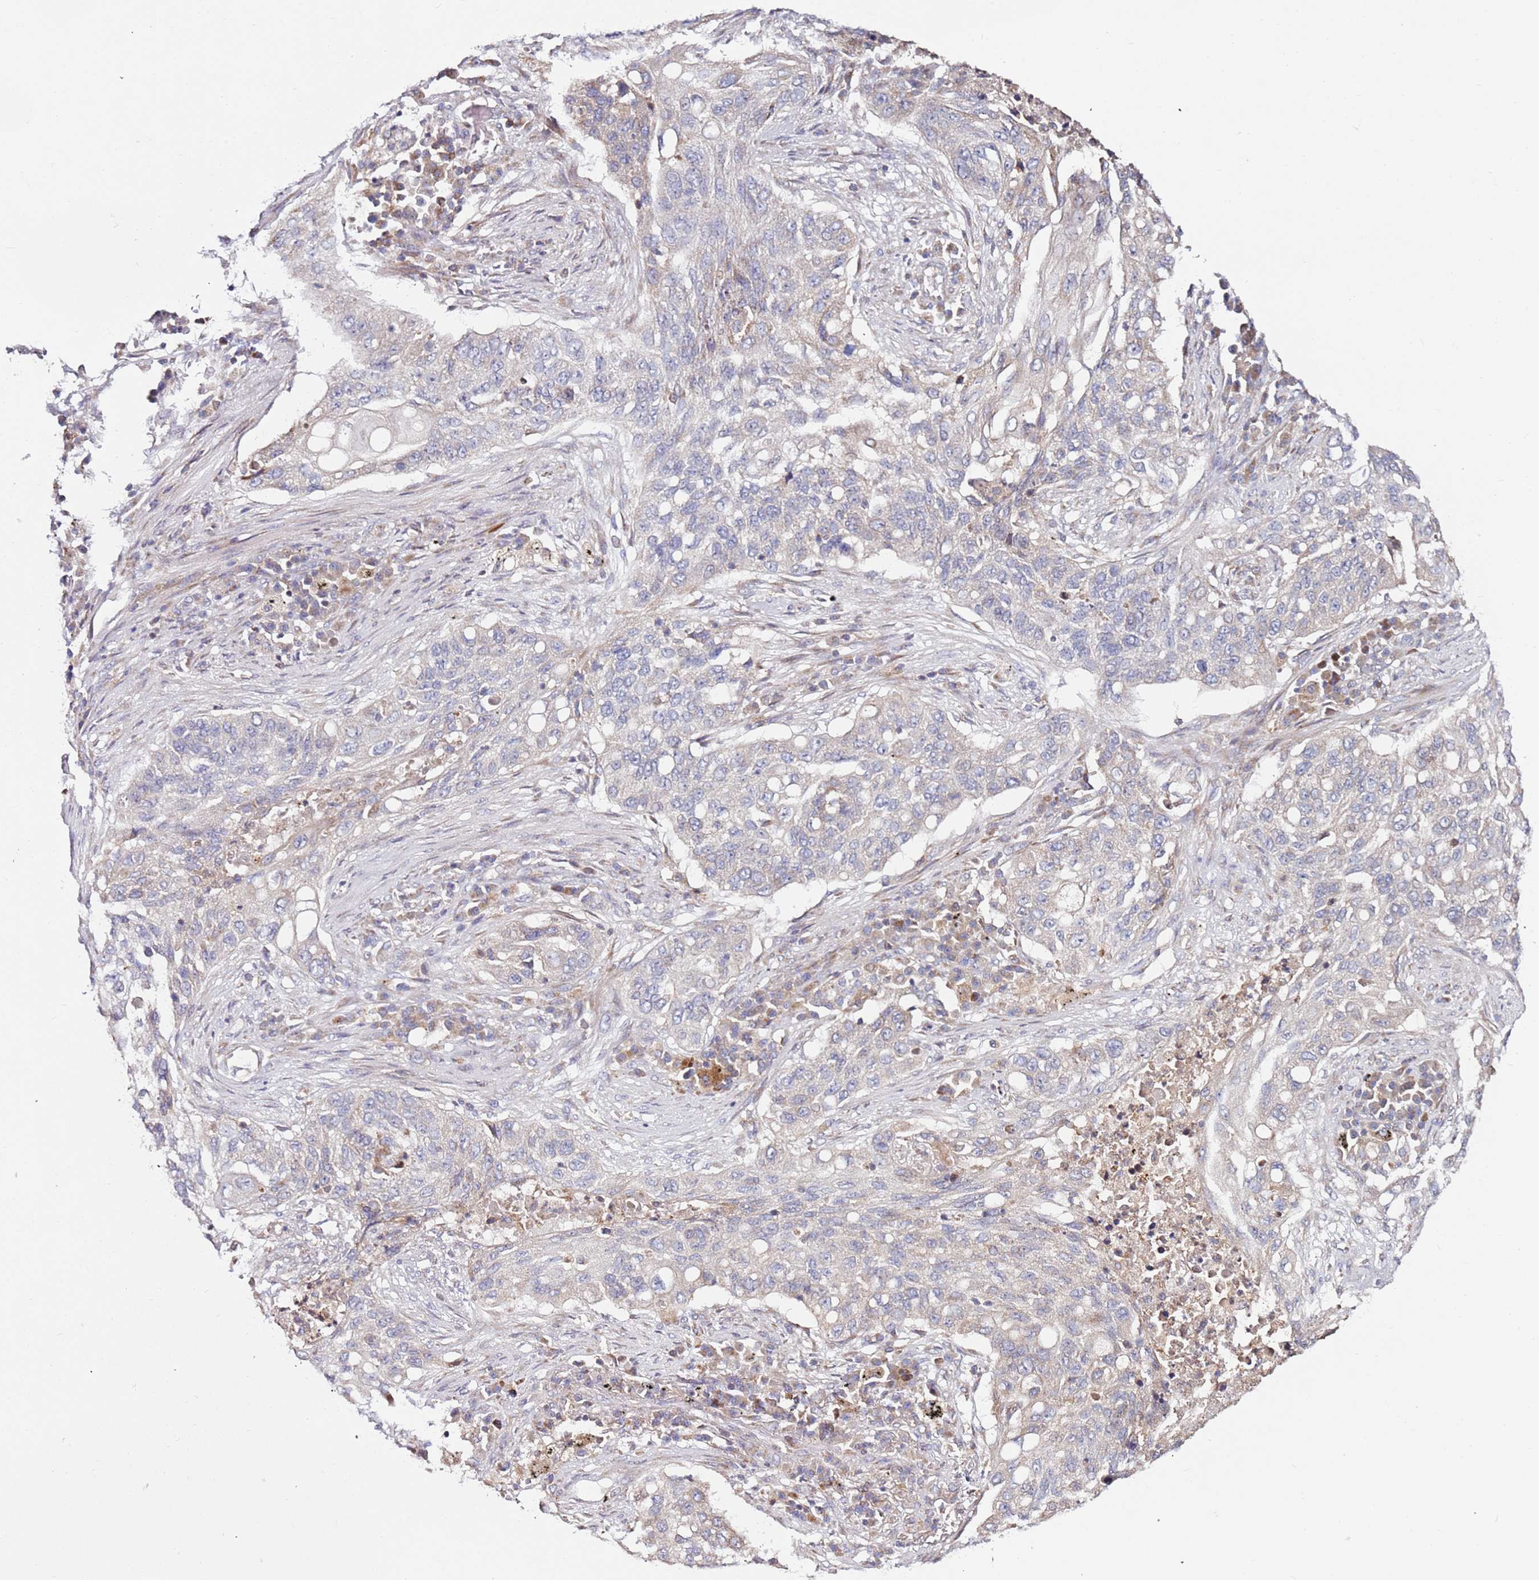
{"staining": {"intensity": "negative", "quantity": "none", "location": "none"}, "tissue": "lung cancer", "cell_type": "Tumor cells", "image_type": "cancer", "snomed": [{"axis": "morphology", "description": "Squamous cell carcinoma, NOS"}, {"axis": "topography", "description": "Lung"}], "caption": "DAB immunohistochemical staining of lung cancer demonstrates no significant expression in tumor cells. Brightfield microscopy of immunohistochemistry (IHC) stained with DAB (3,3'-diaminobenzidine) (brown) and hematoxylin (blue), captured at high magnification.", "gene": "CNOT9", "patient": {"sex": "female", "age": 63}}